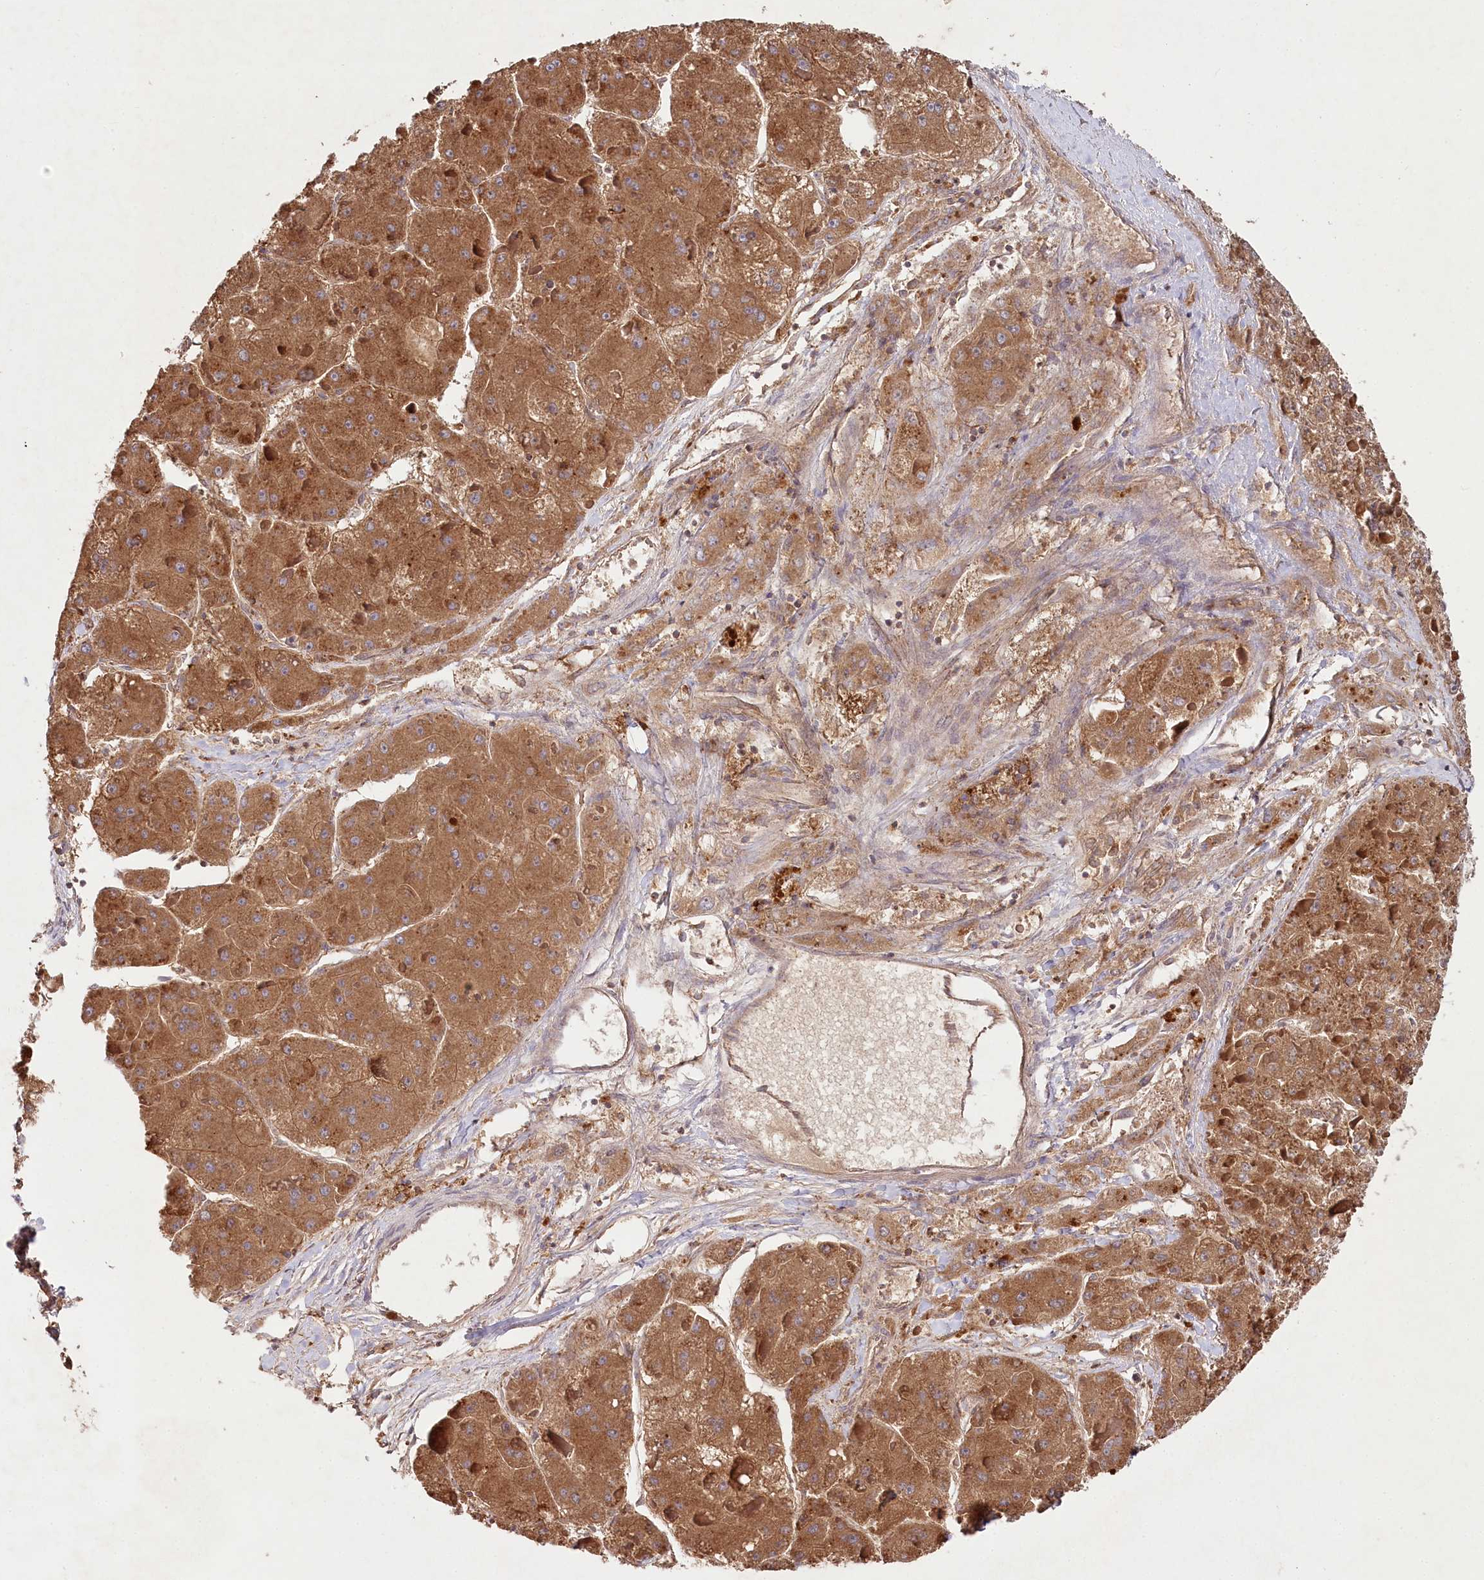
{"staining": {"intensity": "moderate", "quantity": ">75%", "location": "cytoplasmic/membranous"}, "tissue": "liver cancer", "cell_type": "Tumor cells", "image_type": "cancer", "snomed": [{"axis": "morphology", "description": "Carcinoma, Hepatocellular, NOS"}, {"axis": "topography", "description": "Liver"}], "caption": "Immunohistochemistry micrograph of human hepatocellular carcinoma (liver) stained for a protein (brown), which exhibits medium levels of moderate cytoplasmic/membranous staining in about >75% of tumor cells.", "gene": "RBP5", "patient": {"sex": "female", "age": 73}}